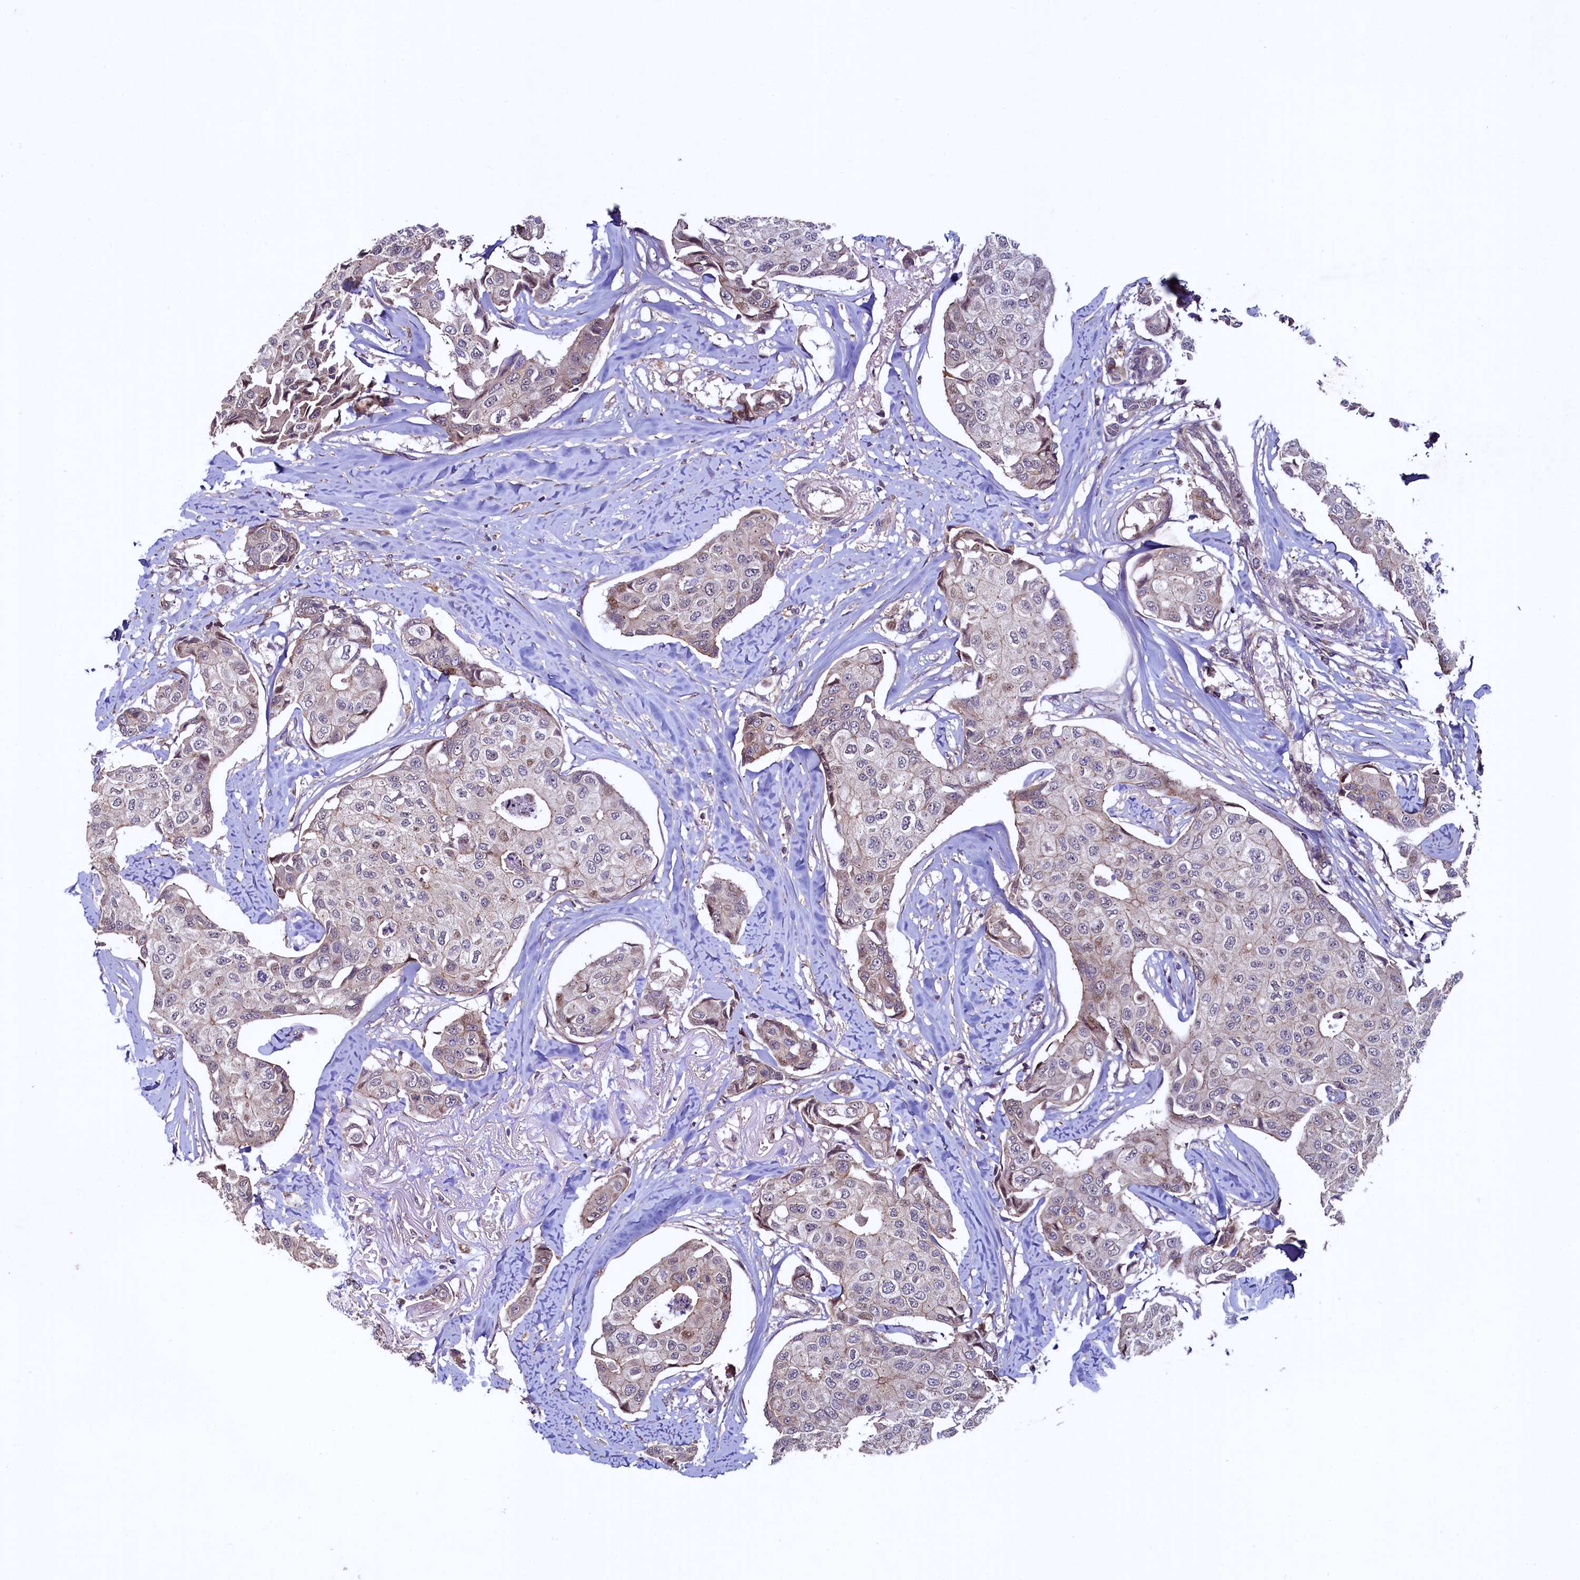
{"staining": {"intensity": "weak", "quantity": "<25%", "location": "cytoplasmic/membranous"}, "tissue": "breast cancer", "cell_type": "Tumor cells", "image_type": "cancer", "snomed": [{"axis": "morphology", "description": "Duct carcinoma"}, {"axis": "topography", "description": "Breast"}], "caption": "IHC micrograph of human breast cancer (invasive ductal carcinoma) stained for a protein (brown), which exhibits no staining in tumor cells. Brightfield microscopy of immunohistochemistry (IHC) stained with DAB (3,3'-diaminobenzidine) (brown) and hematoxylin (blue), captured at high magnification.", "gene": "PALM", "patient": {"sex": "female", "age": 80}}